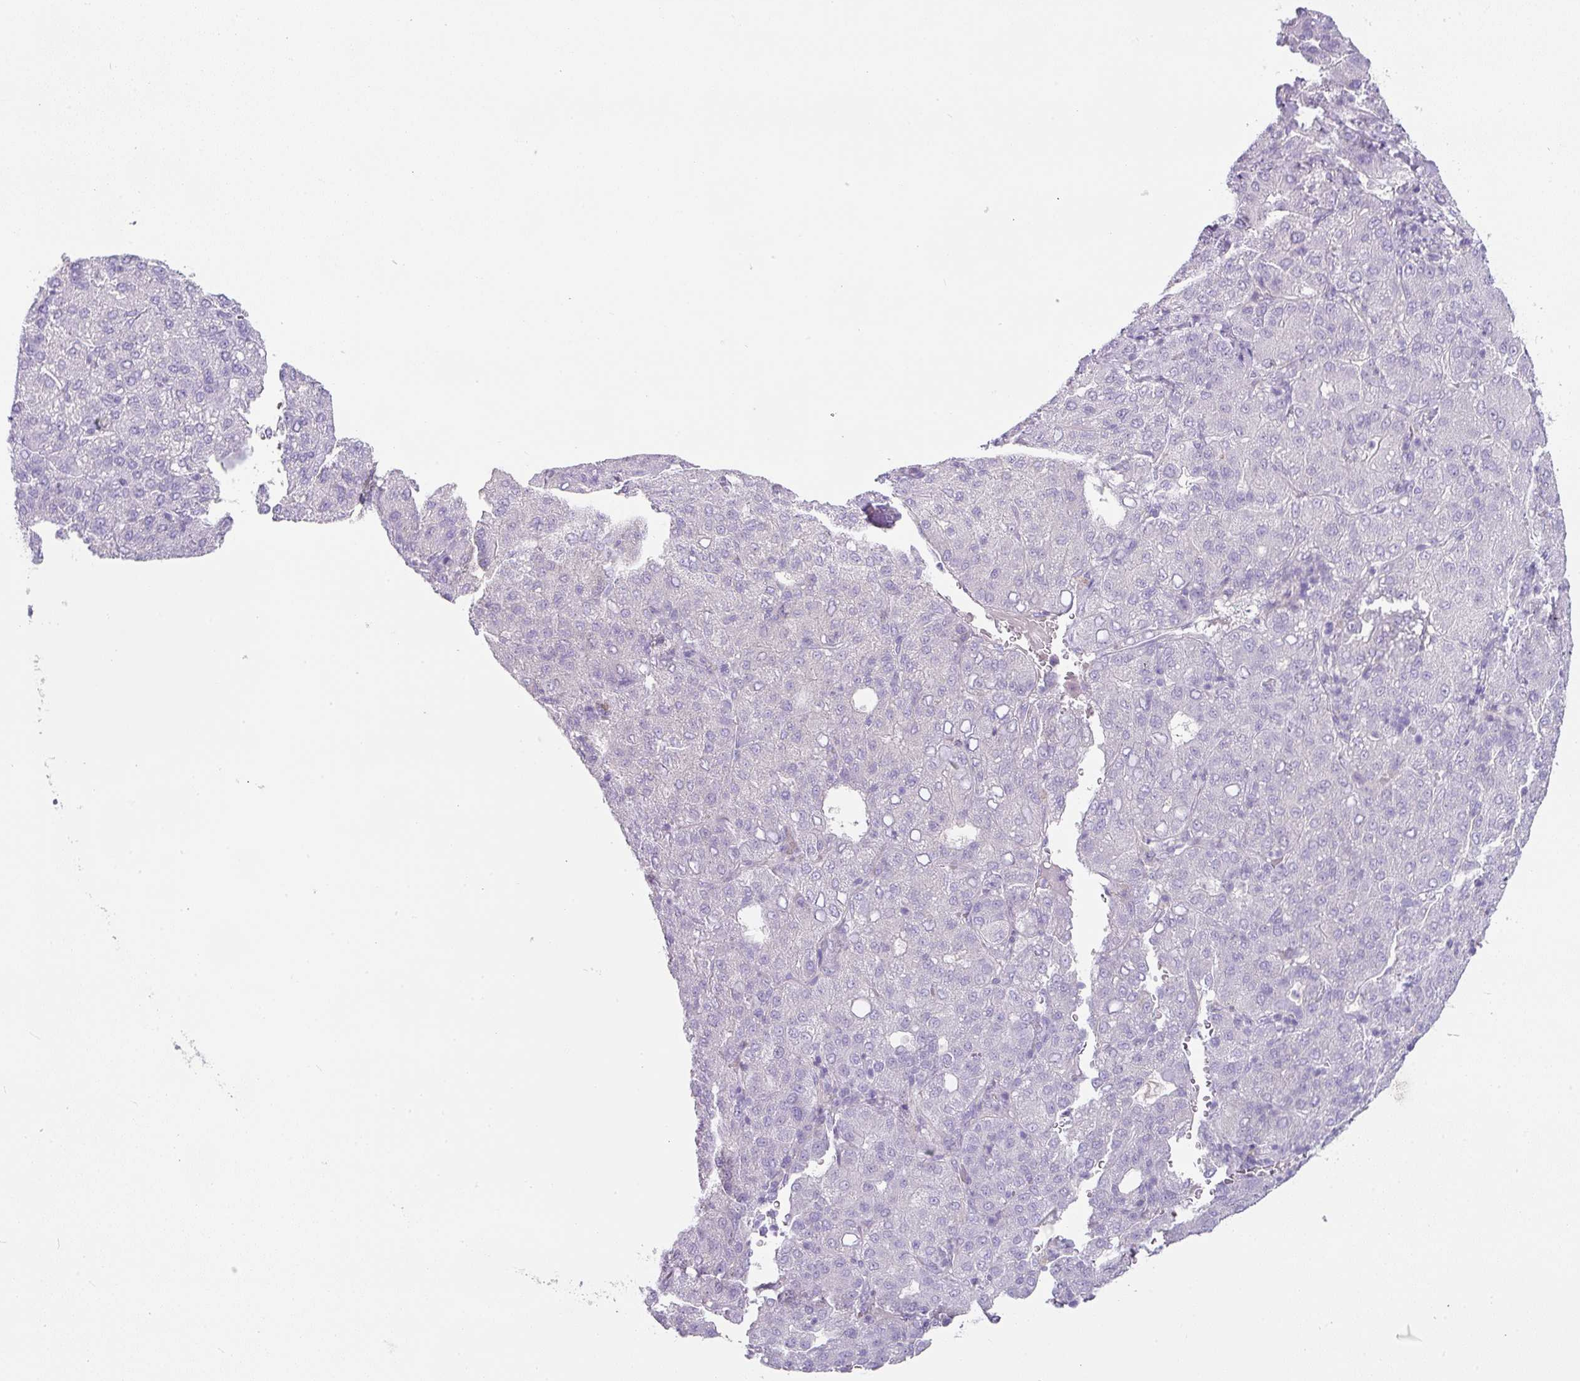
{"staining": {"intensity": "negative", "quantity": "none", "location": "none"}, "tissue": "liver cancer", "cell_type": "Tumor cells", "image_type": "cancer", "snomed": [{"axis": "morphology", "description": "Carcinoma, Hepatocellular, NOS"}, {"axis": "topography", "description": "Liver"}], "caption": "This is an immunohistochemistry (IHC) histopathology image of human hepatocellular carcinoma (liver). There is no positivity in tumor cells.", "gene": "OR52N1", "patient": {"sex": "male", "age": 65}}